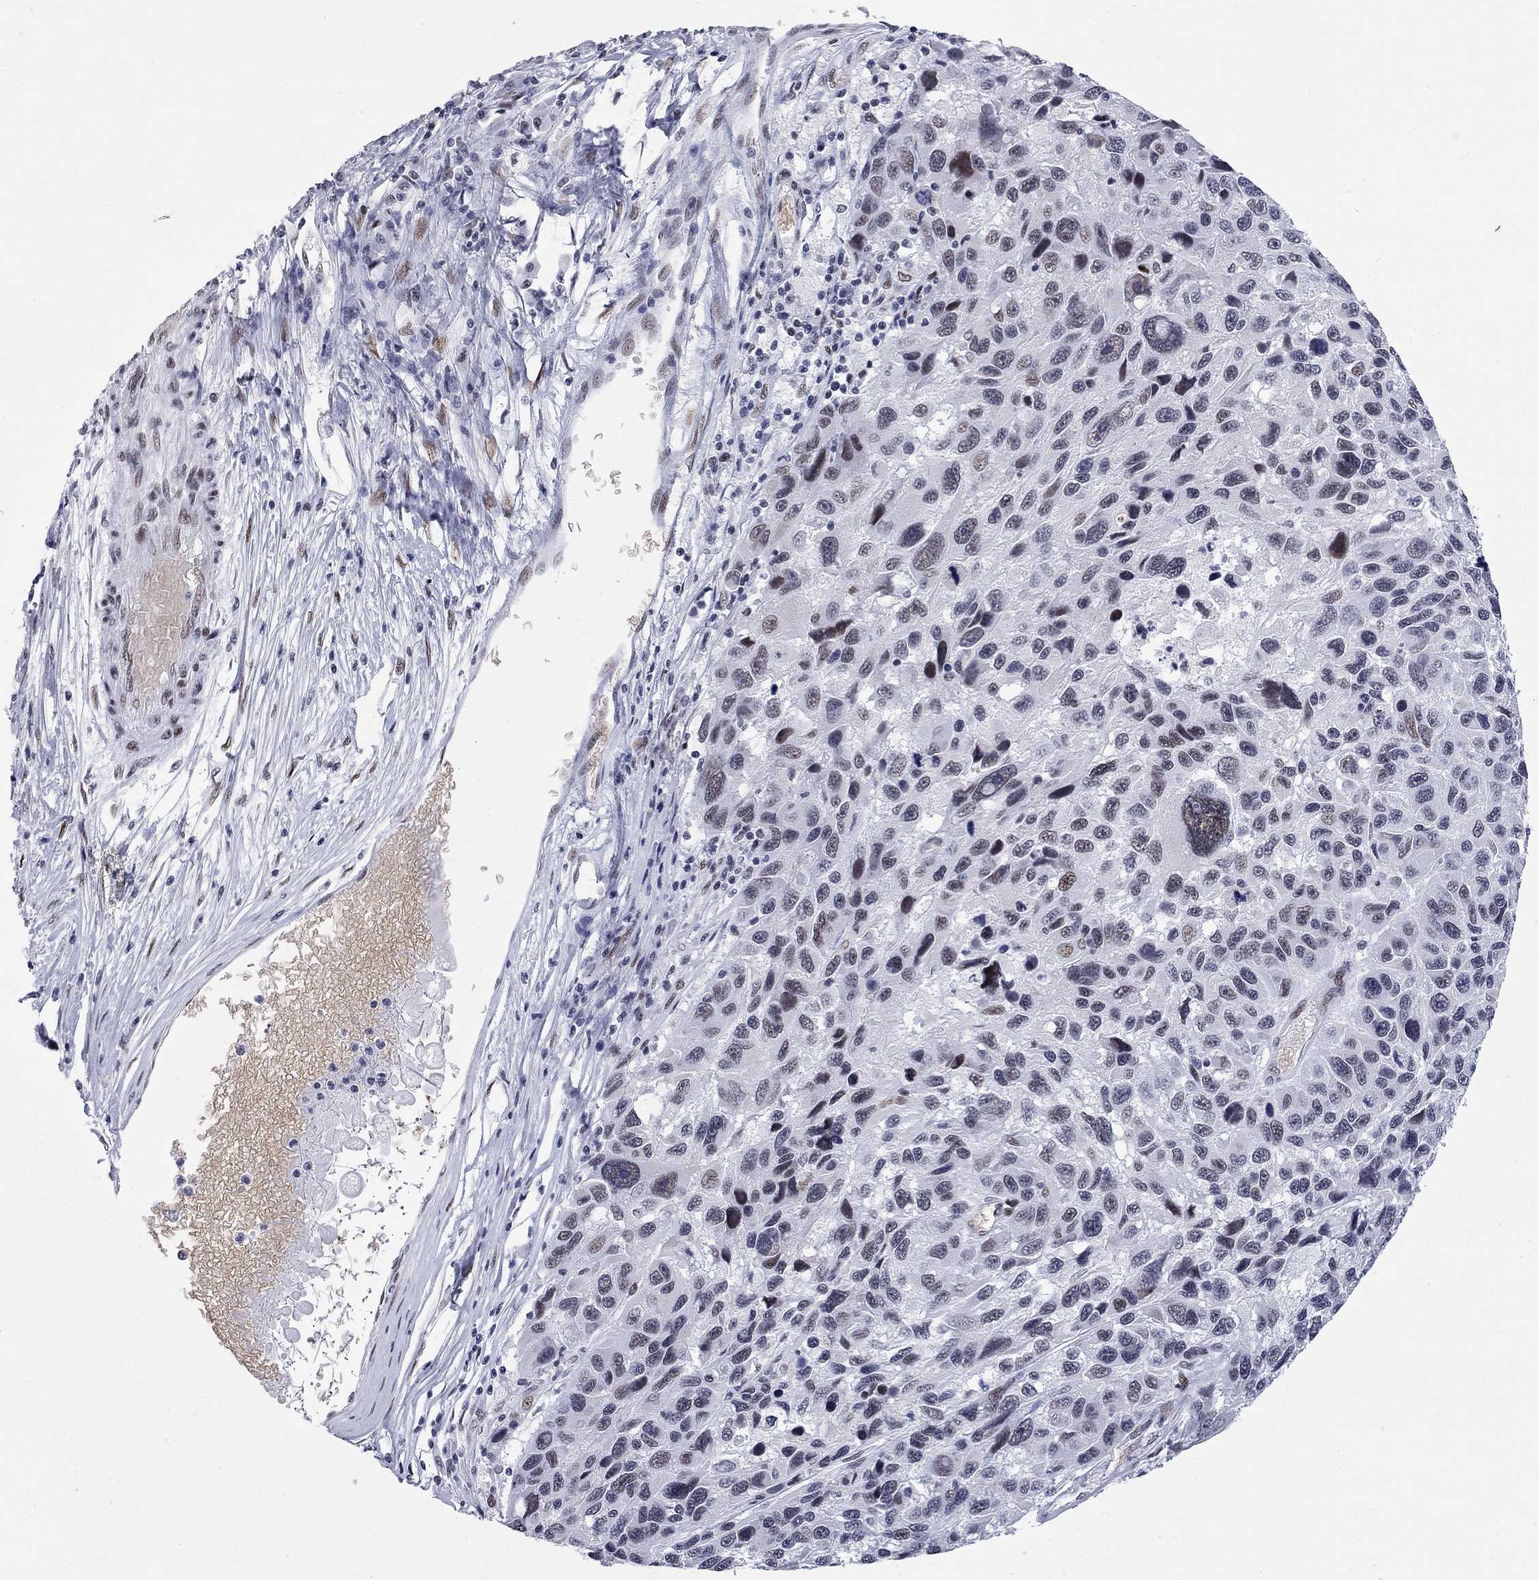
{"staining": {"intensity": "weak", "quantity": "<25%", "location": "nuclear"}, "tissue": "melanoma", "cell_type": "Tumor cells", "image_type": "cancer", "snomed": [{"axis": "morphology", "description": "Malignant melanoma, NOS"}, {"axis": "topography", "description": "Skin"}], "caption": "Photomicrograph shows no protein expression in tumor cells of melanoma tissue. (Brightfield microscopy of DAB immunohistochemistry (IHC) at high magnification).", "gene": "ZBTB47", "patient": {"sex": "male", "age": 53}}